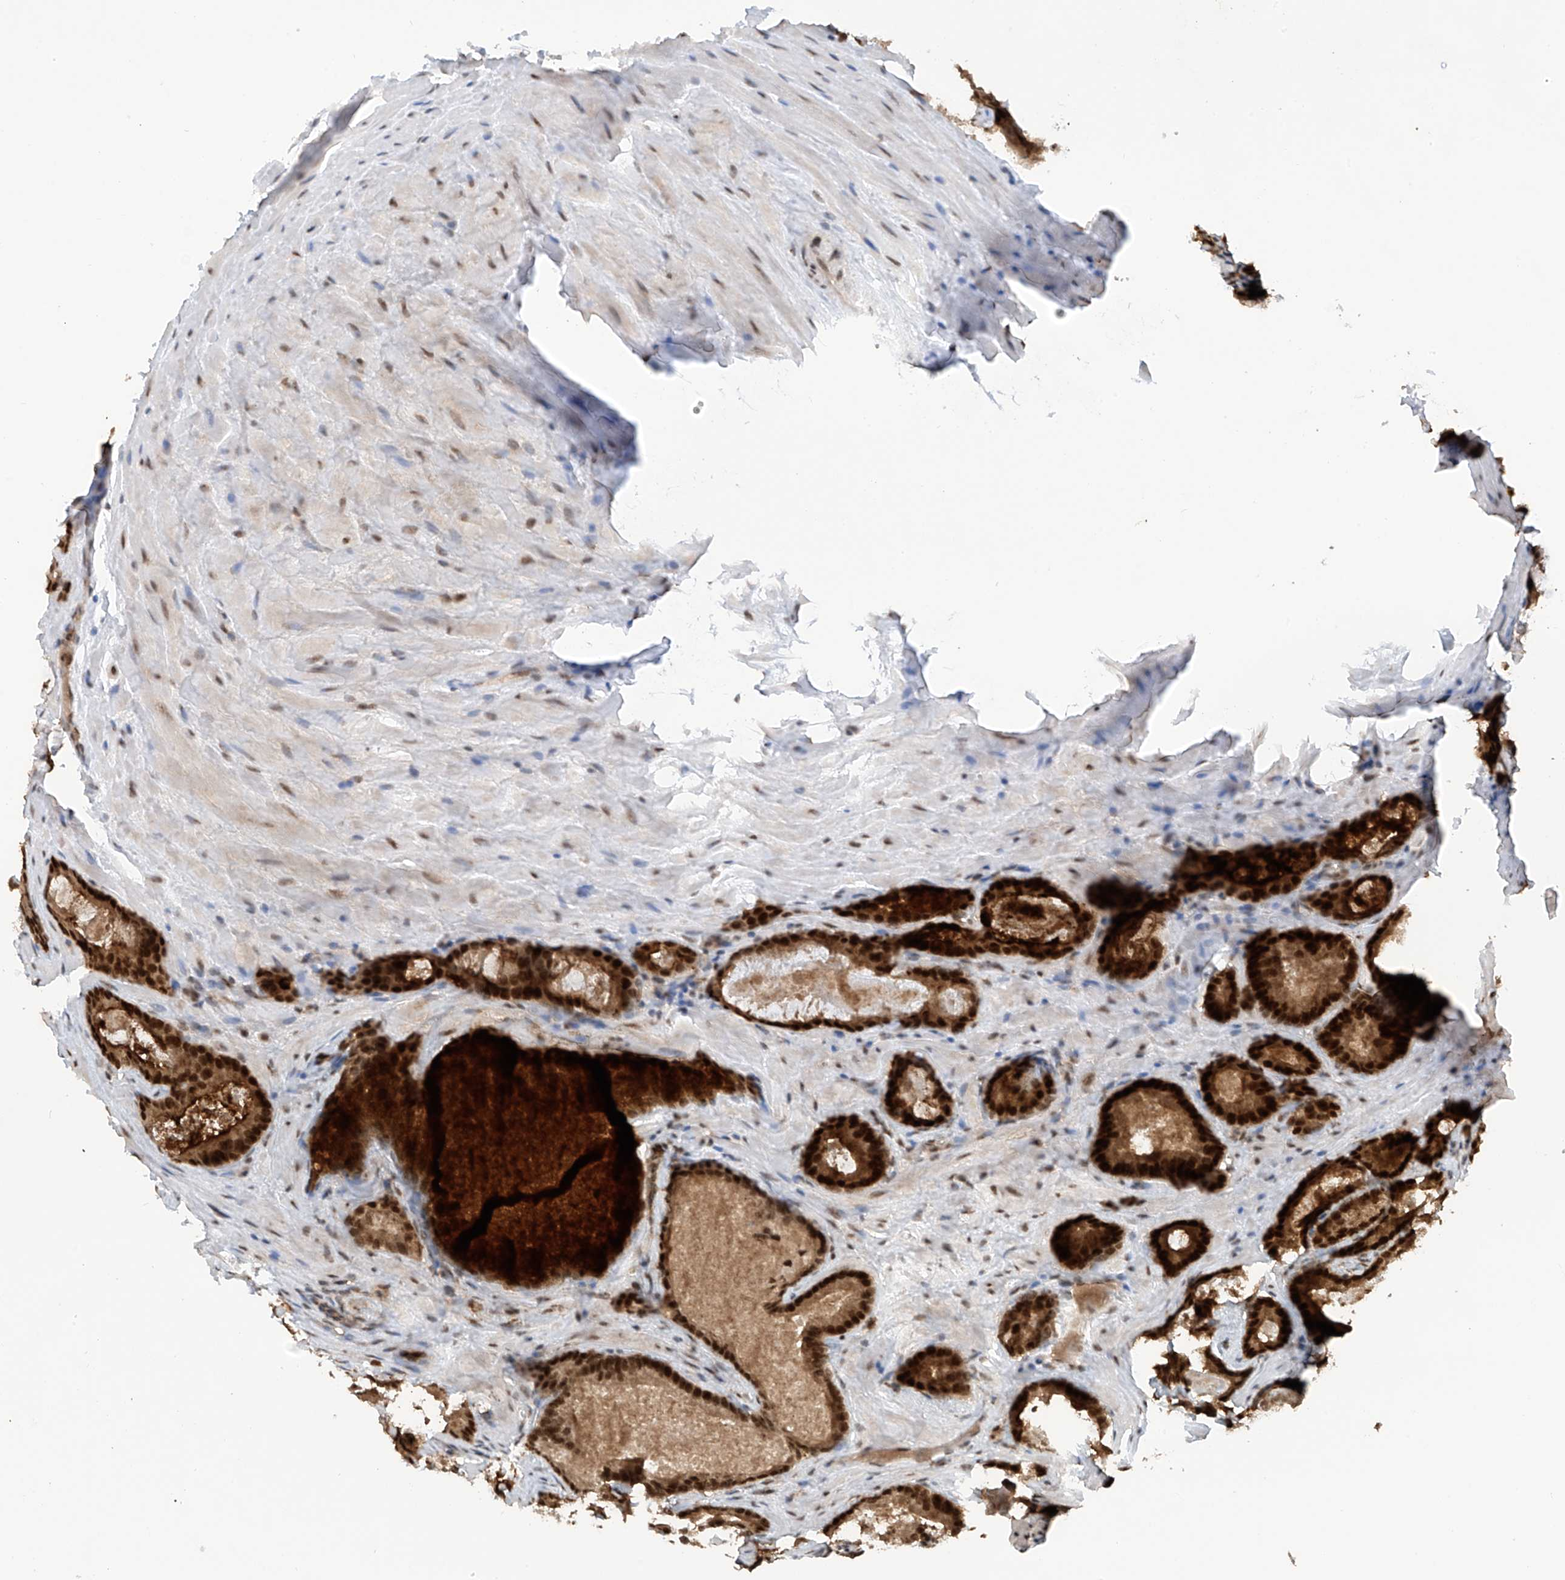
{"staining": {"intensity": "strong", "quantity": ">75%", "location": "cytoplasmic/membranous,nuclear"}, "tissue": "prostate cancer", "cell_type": "Tumor cells", "image_type": "cancer", "snomed": [{"axis": "morphology", "description": "Adenocarcinoma, High grade"}, {"axis": "topography", "description": "Prostate"}], "caption": "Immunohistochemistry (IHC) photomicrograph of human prostate cancer (high-grade adenocarcinoma) stained for a protein (brown), which shows high levels of strong cytoplasmic/membranous and nuclear staining in approximately >75% of tumor cells.", "gene": "RPAIN", "patient": {"sex": "male", "age": 66}}